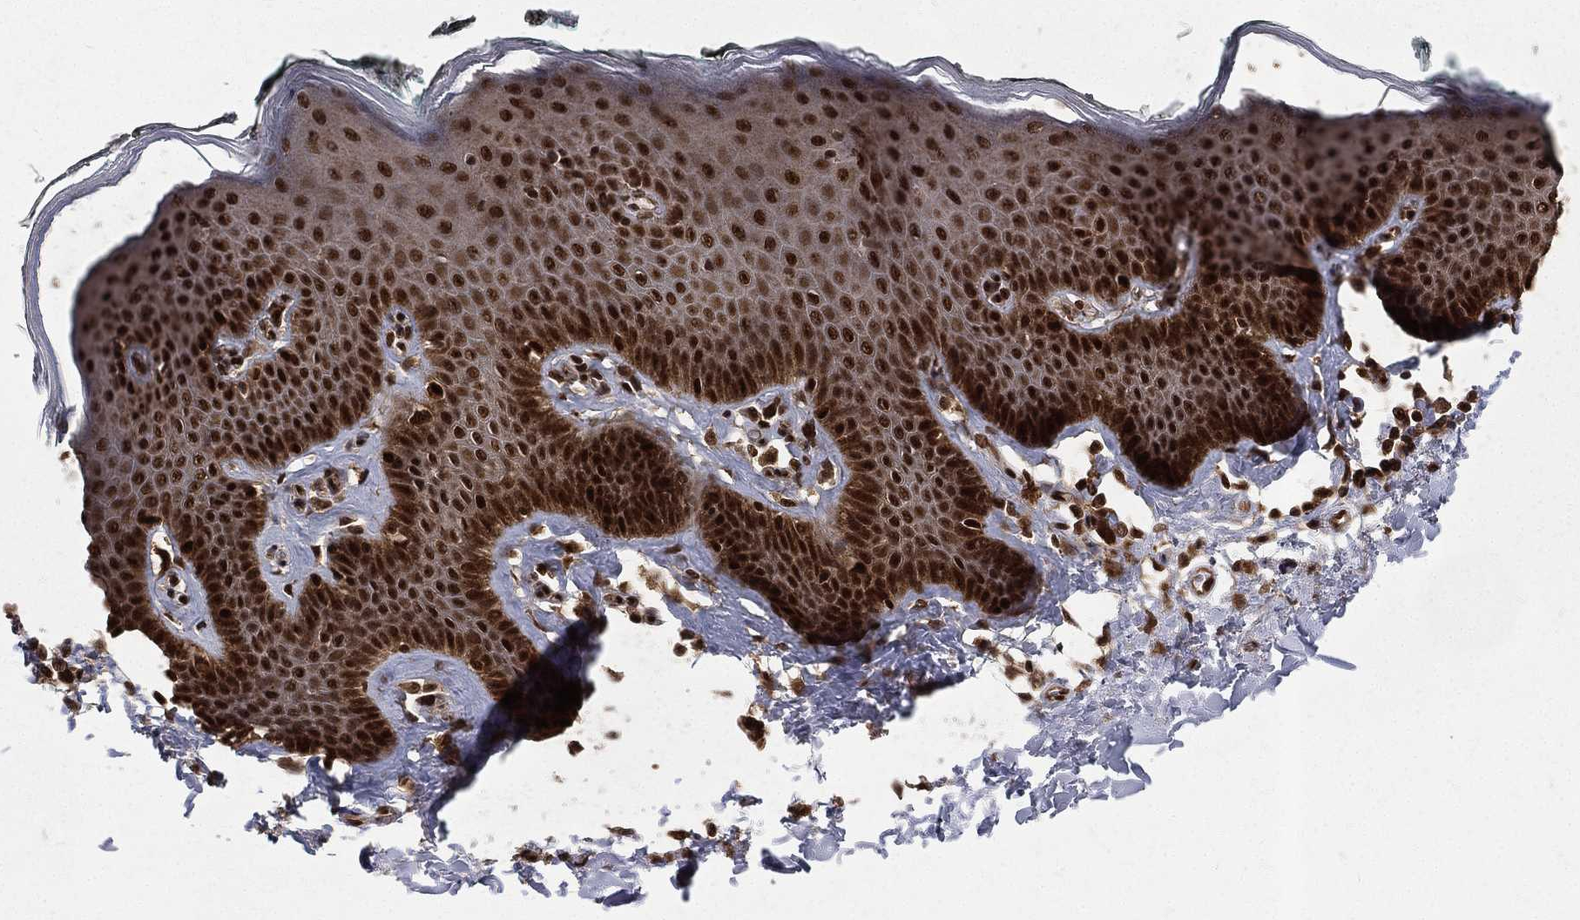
{"staining": {"intensity": "strong", "quantity": ">75%", "location": "nuclear"}, "tissue": "vagina", "cell_type": "Squamous epithelial cells", "image_type": "normal", "snomed": [{"axis": "morphology", "description": "Normal tissue, NOS"}, {"axis": "topography", "description": "Vagina"}], "caption": "Brown immunohistochemical staining in unremarkable vagina demonstrates strong nuclear positivity in about >75% of squamous epithelial cells.", "gene": "COPS4", "patient": {"sex": "female", "age": 66}}